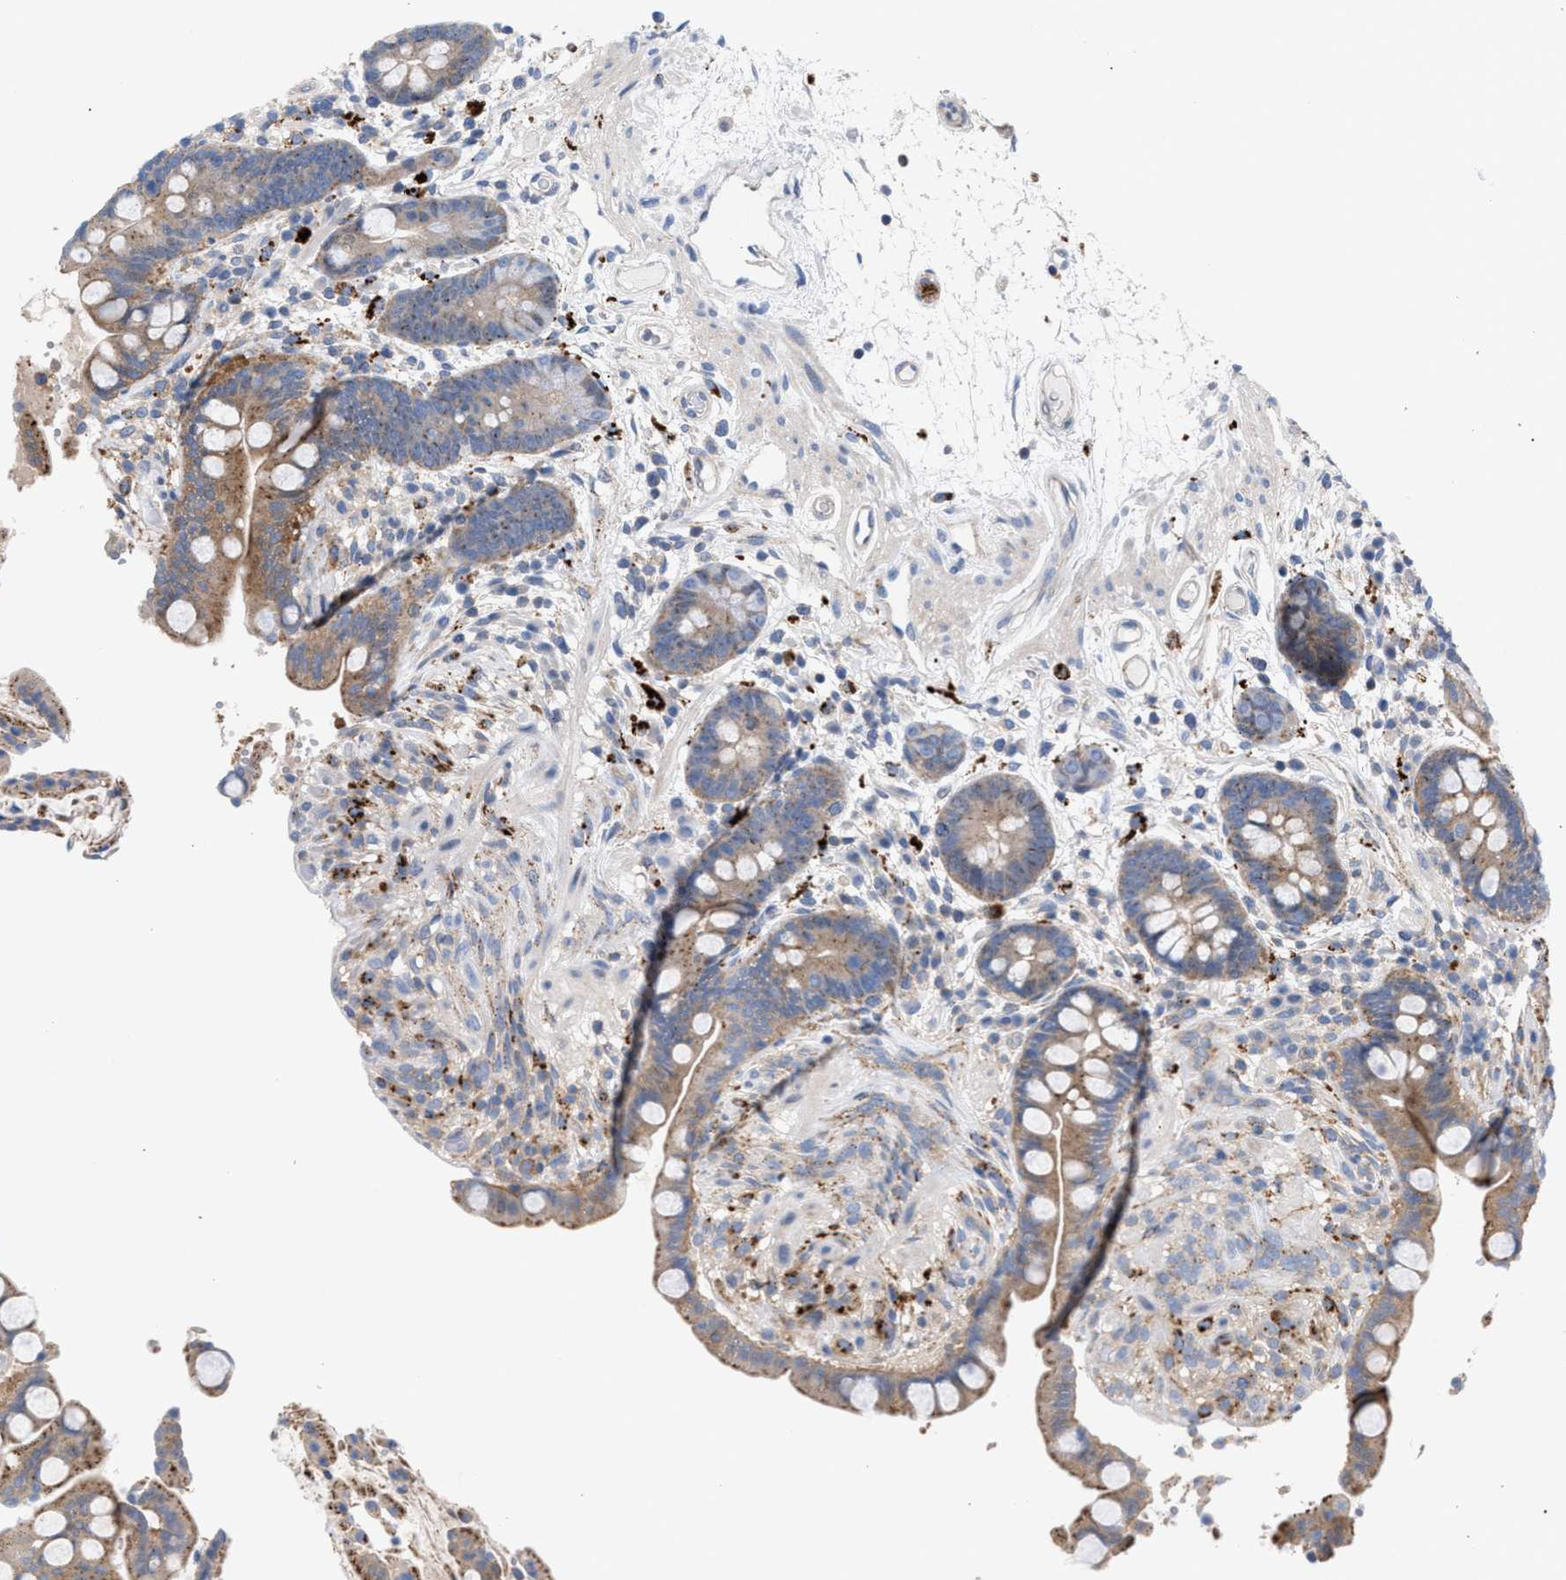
{"staining": {"intensity": "negative", "quantity": "none", "location": "none"}, "tissue": "colon", "cell_type": "Endothelial cells", "image_type": "normal", "snomed": [{"axis": "morphology", "description": "Normal tissue, NOS"}, {"axis": "topography", "description": "Colon"}], "caption": "Human colon stained for a protein using immunohistochemistry (IHC) exhibits no positivity in endothelial cells.", "gene": "MBTD1", "patient": {"sex": "male", "age": 73}}